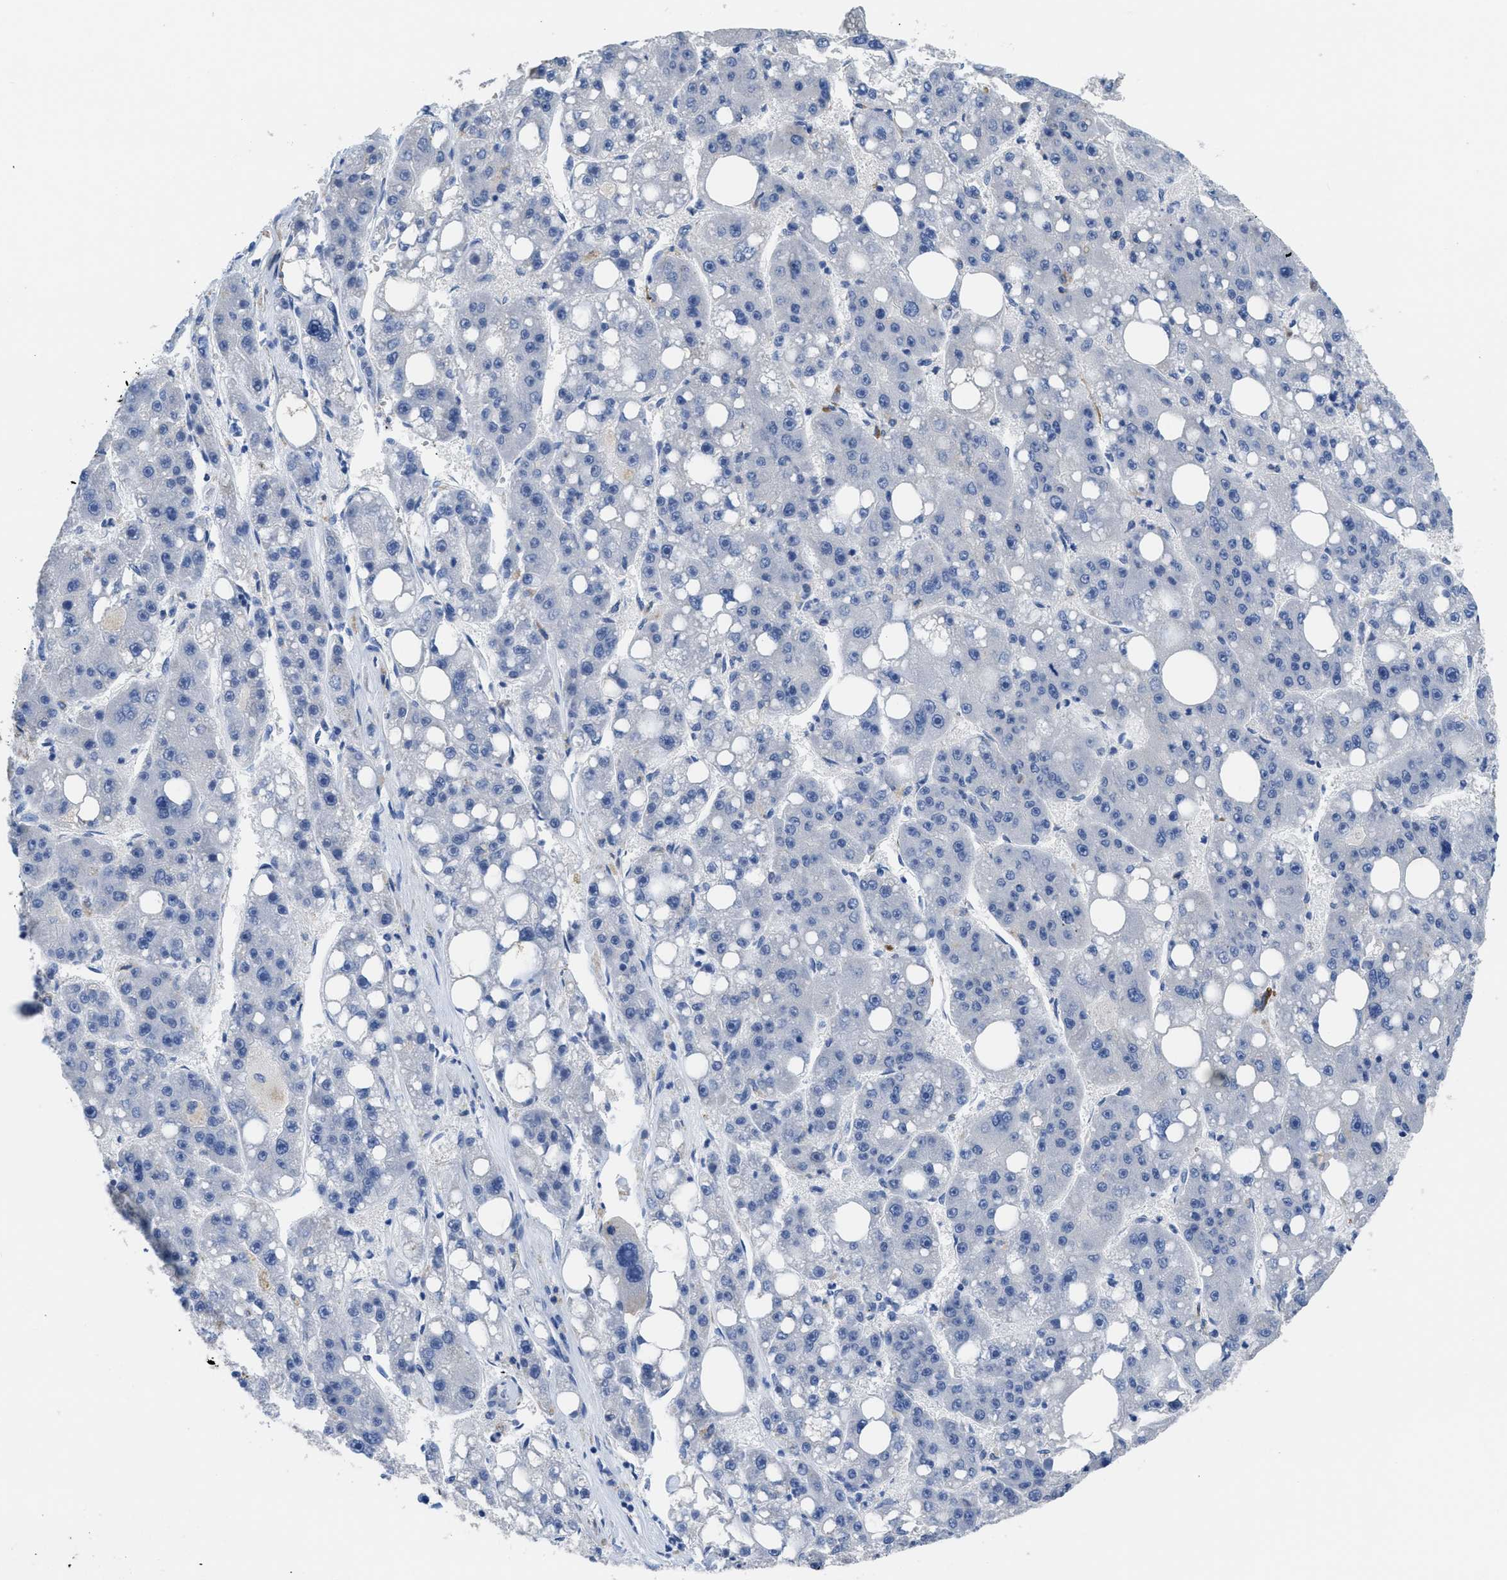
{"staining": {"intensity": "negative", "quantity": "none", "location": "none"}, "tissue": "liver cancer", "cell_type": "Tumor cells", "image_type": "cancer", "snomed": [{"axis": "morphology", "description": "Carcinoma, Hepatocellular, NOS"}, {"axis": "topography", "description": "Liver"}], "caption": "An image of human hepatocellular carcinoma (liver) is negative for staining in tumor cells.", "gene": "SQLE", "patient": {"sex": "female", "age": 61}}